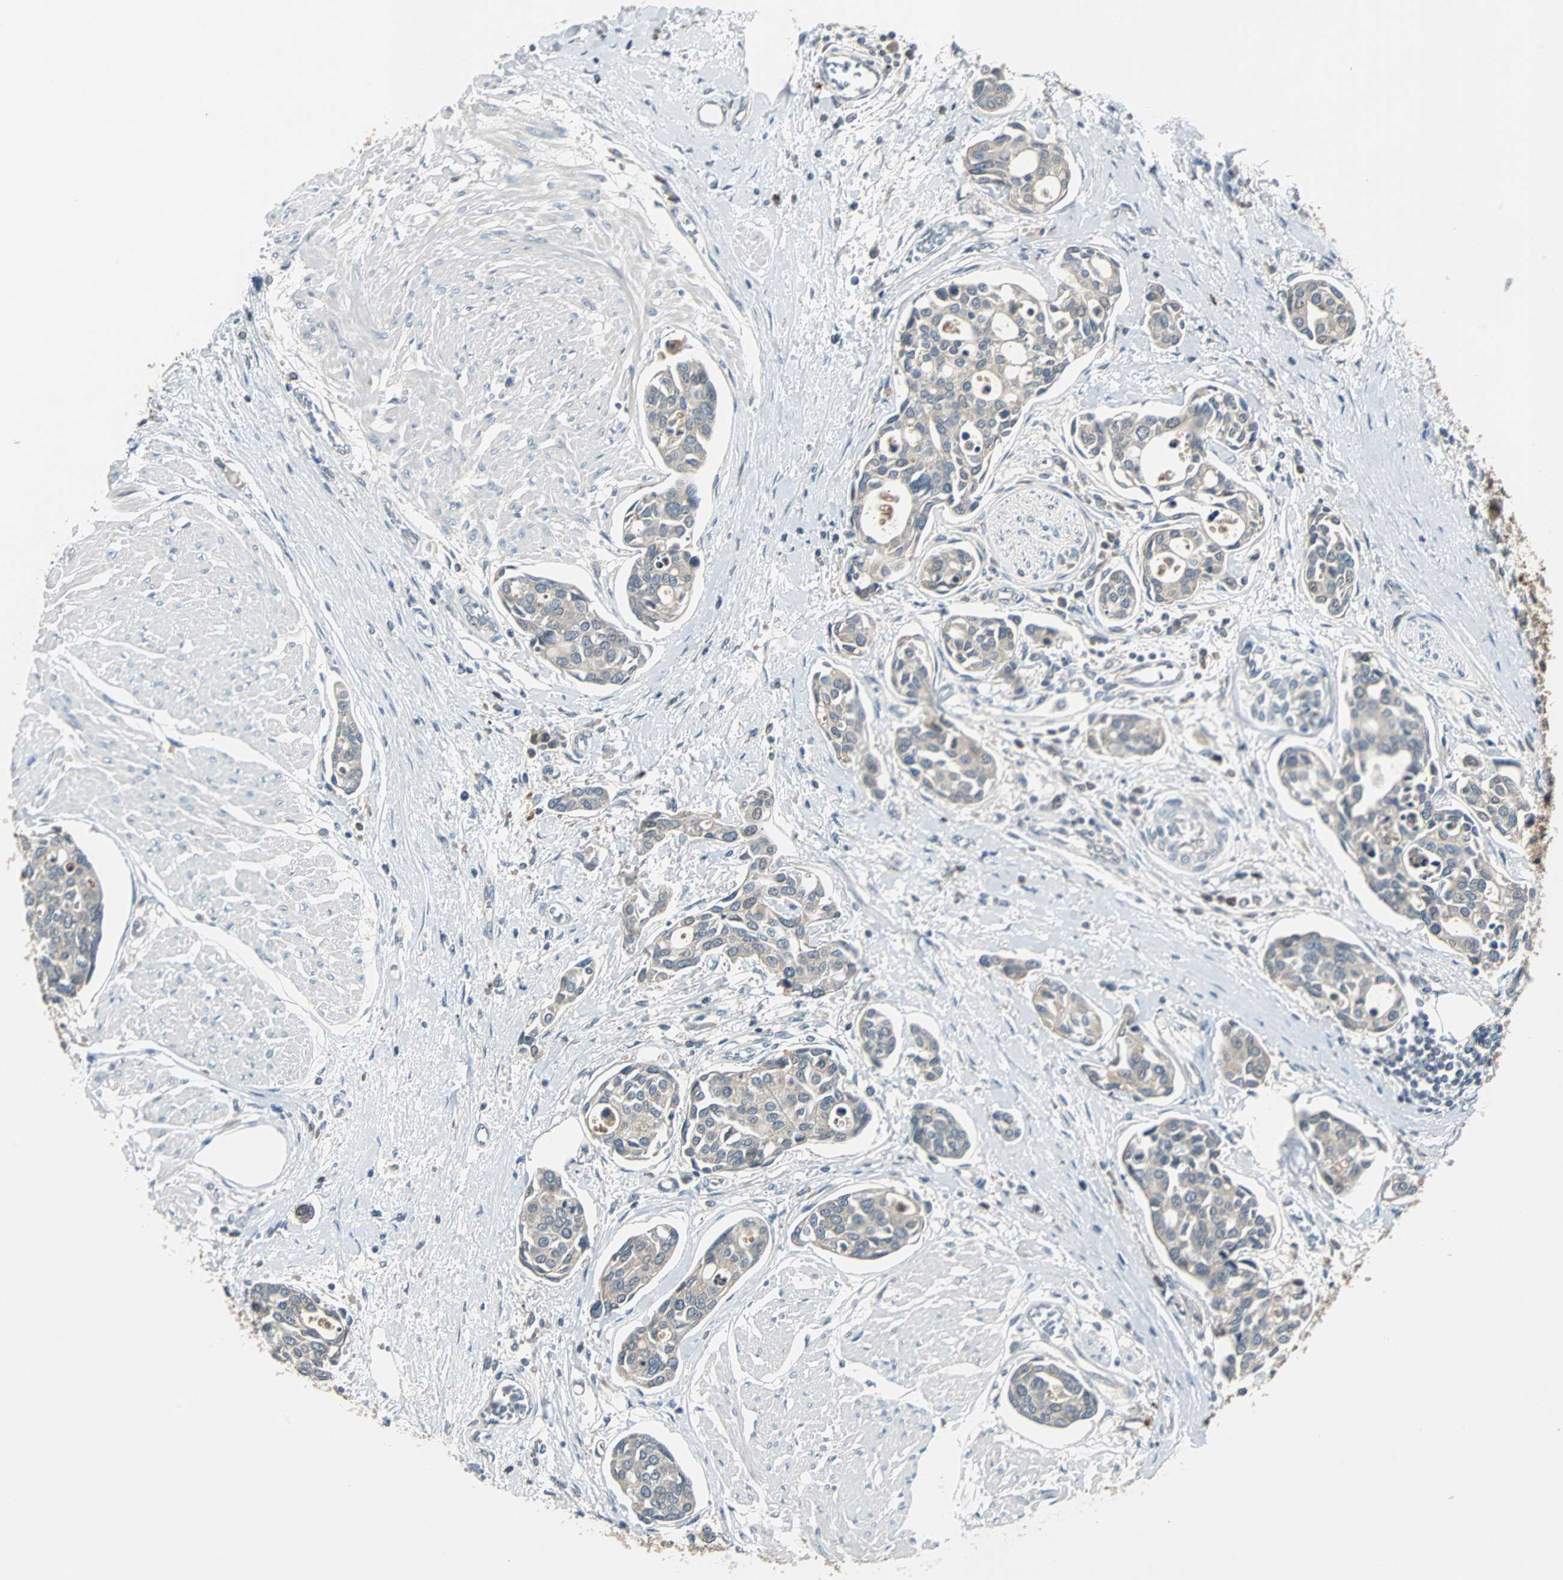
{"staining": {"intensity": "weak", "quantity": ">75%", "location": "cytoplasmic/membranous"}, "tissue": "urothelial cancer", "cell_type": "Tumor cells", "image_type": "cancer", "snomed": [{"axis": "morphology", "description": "Urothelial carcinoma, High grade"}, {"axis": "topography", "description": "Urinary bladder"}], "caption": "IHC (DAB) staining of human urothelial cancer shows weak cytoplasmic/membranous protein expression in about >75% of tumor cells.", "gene": "ARF1", "patient": {"sex": "male", "age": 78}}